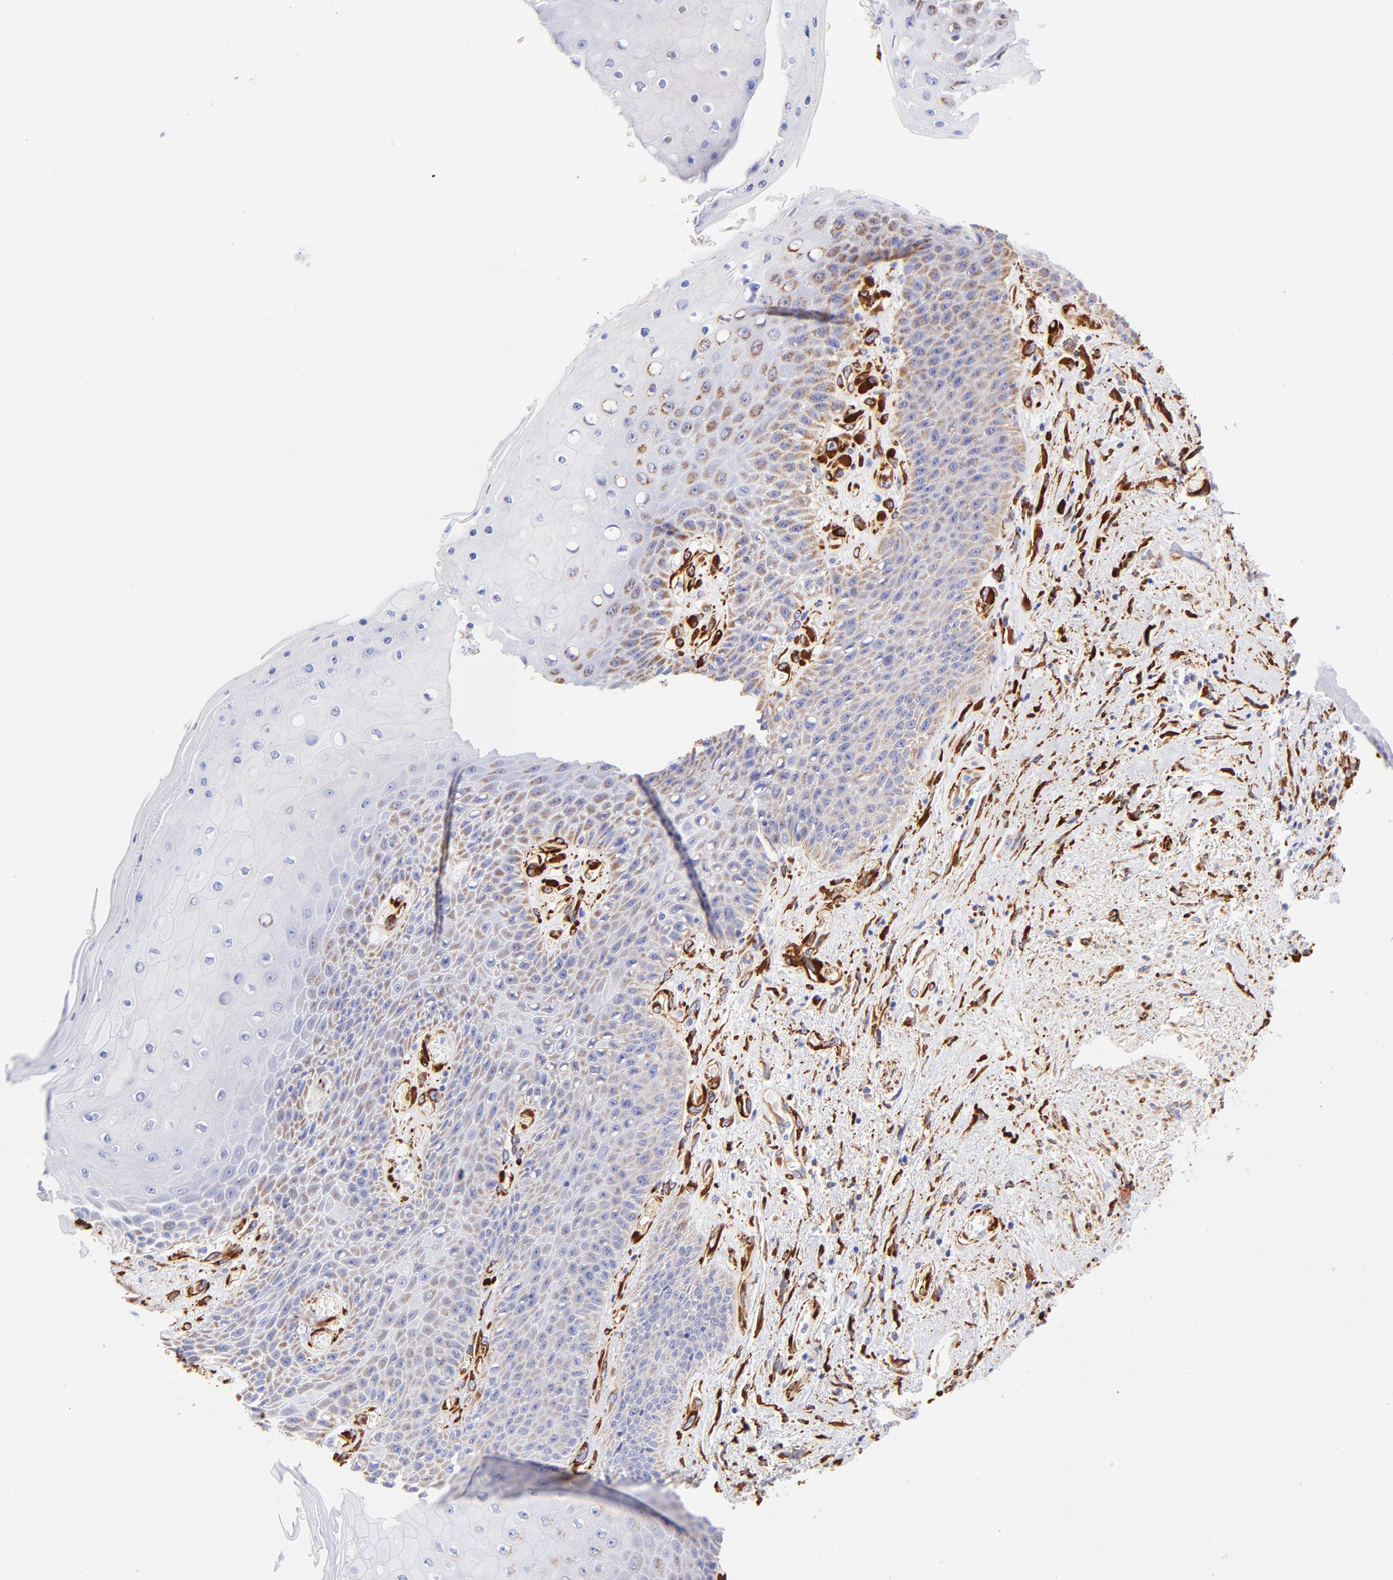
{"staining": {"intensity": "moderate", "quantity": "25%-75%", "location": "cytoplasmic/membranous"}, "tissue": "skin", "cell_type": "Epidermal cells", "image_type": "normal", "snomed": [{"axis": "morphology", "description": "Normal tissue, NOS"}, {"axis": "topography", "description": "Anal"}], "caption": "There is medium levels of moderate cytoplasmic/membranous positivity in epidermal cells of benign skin, as demonstrated by immunohistochemical staining (brown color).", "gene": "SPARC", "patient": {"sex": "female", "age": 46}}